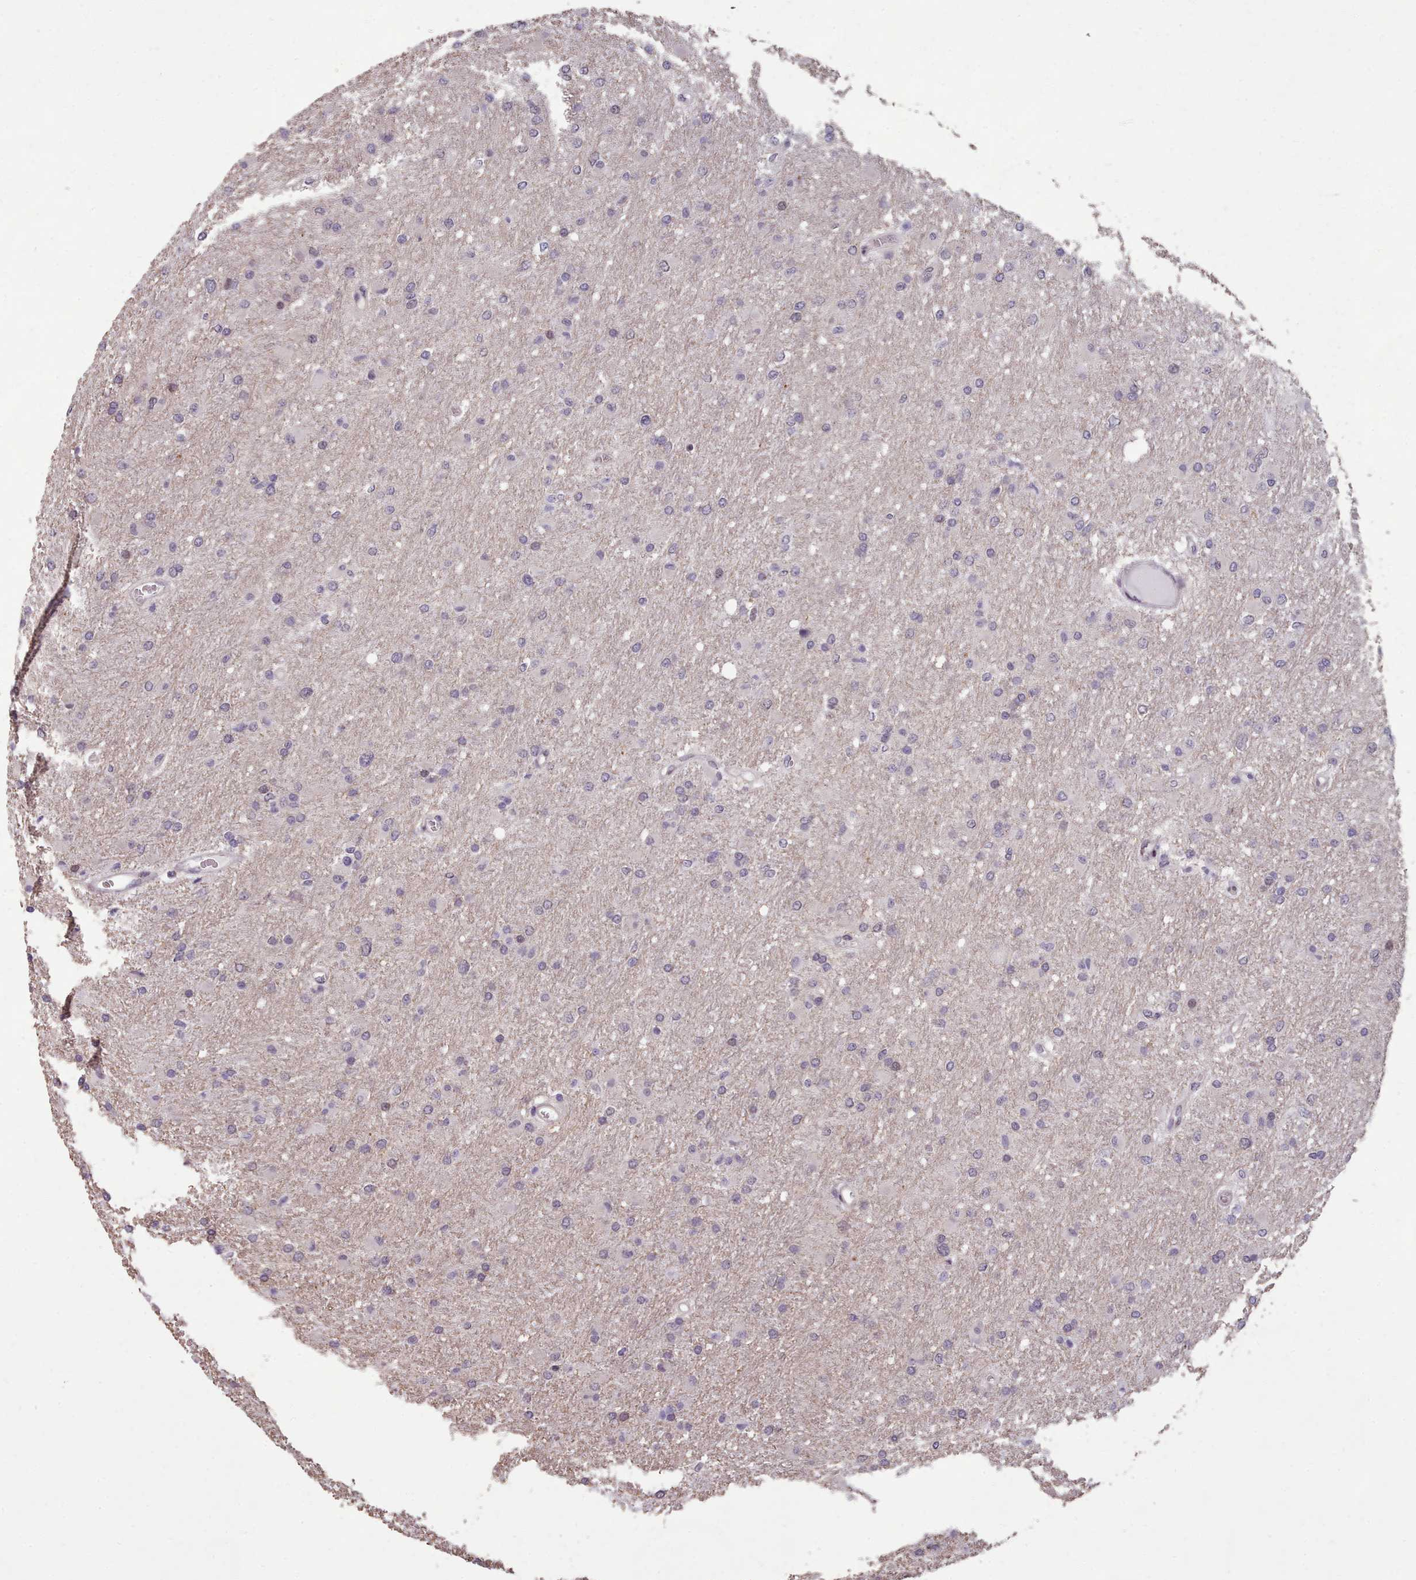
{"staining": {"intensity": "negative", "quantity": "none", "location": "none"}, "tissue": "glioma", "cell_type": "Tumor cells", "image_type": "cancer", "snomed": [{"axis": "morphology", "description": "Glioma, malignant, High grade"}, {"axis": "topography", "description": "Cerebral cortex"}], "caption": "Photomicrograph shows no significant protein positivity in tumor cells of malignant high-grade glioma.", "gene": "ENSA", "patient": {"sex": "female", "age": 36}}